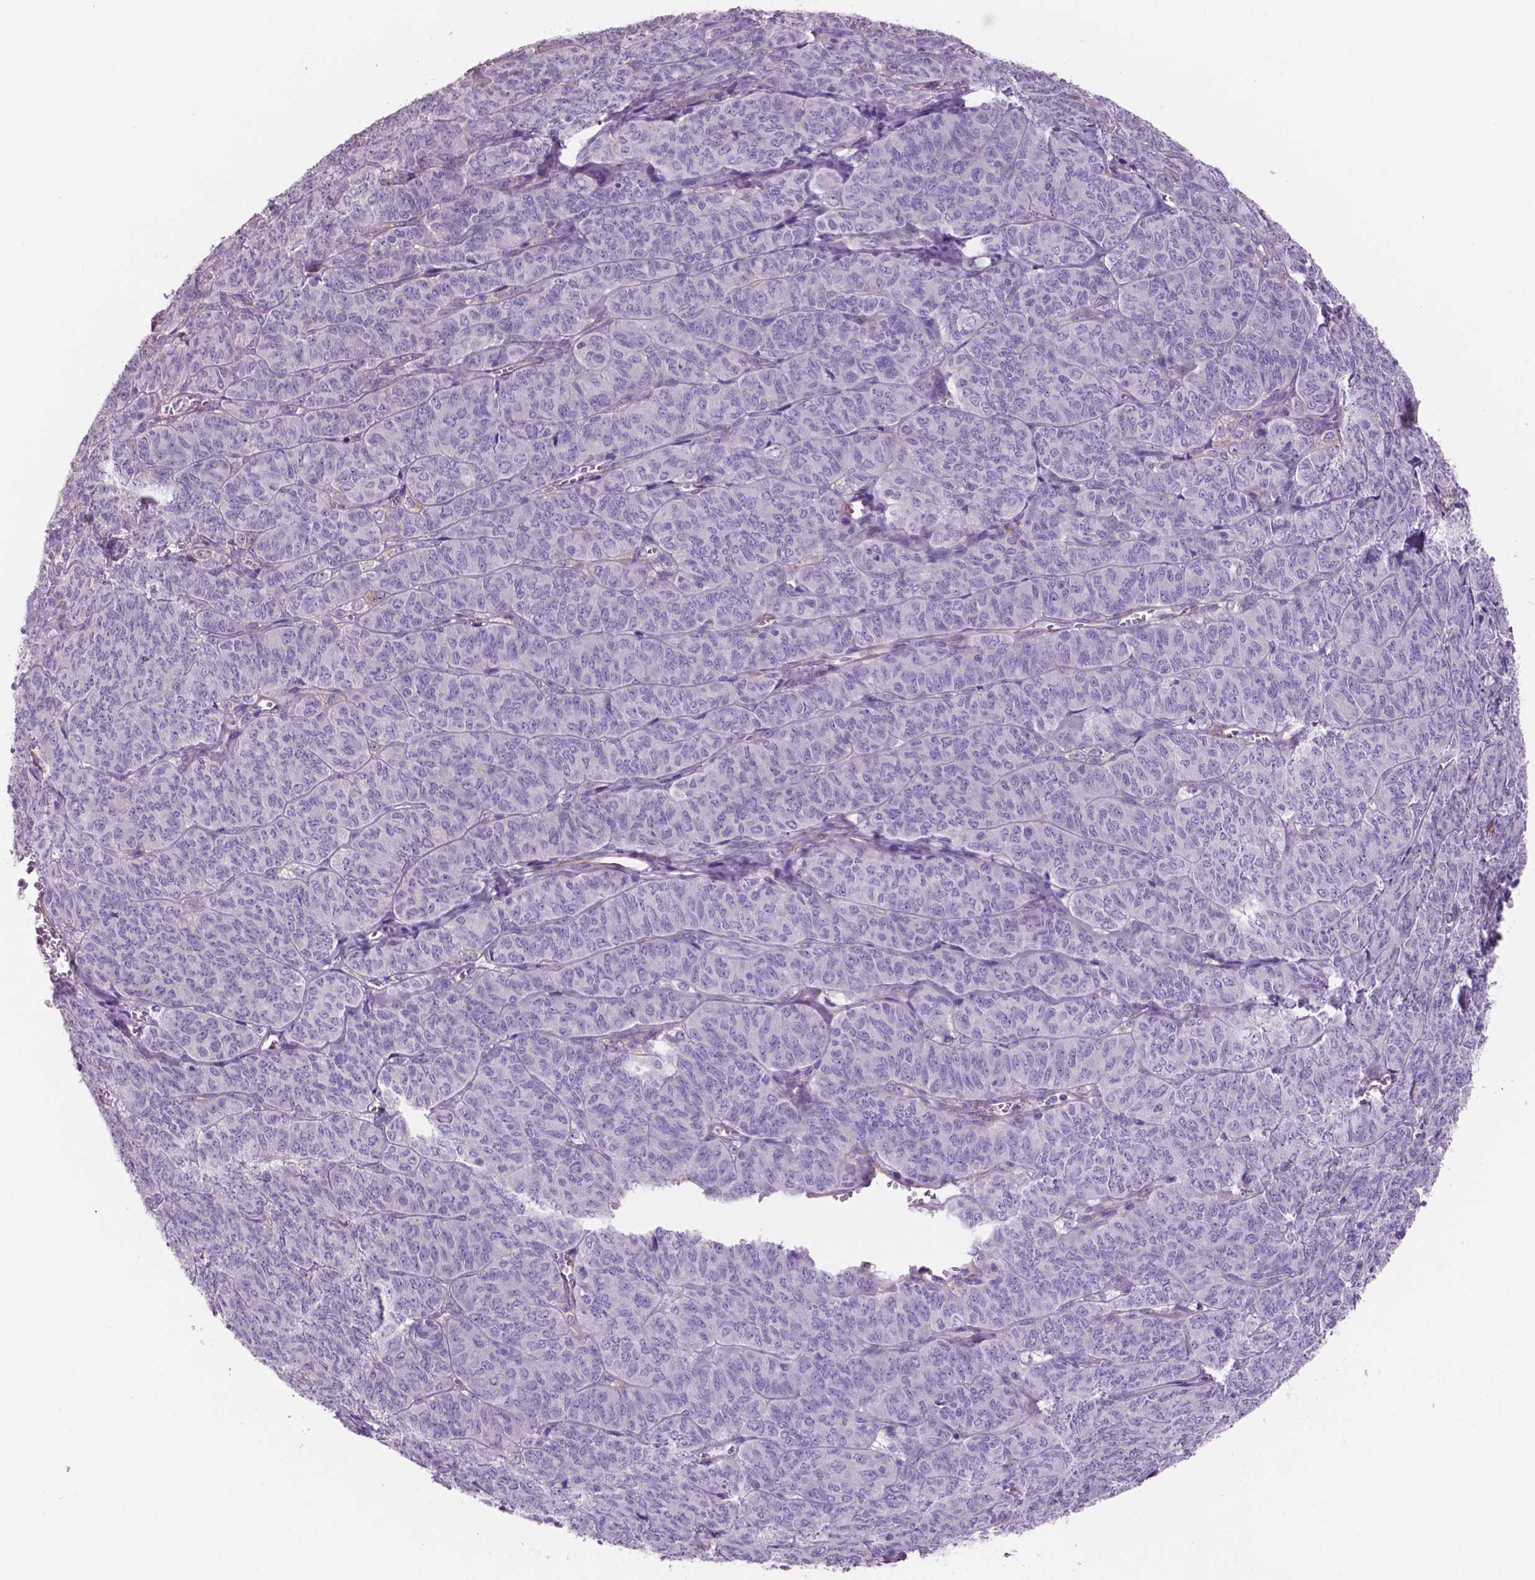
{"staining": {"intensity": "negative", "quantity": "none", "location": "none"}, "tissue": "ovarian cancer", "cell_type": "Tumor cells", "image_type": "cancer", "snomed": [{"axis": "morphology", "description": "Carcinoma, endometroid"}, {"axis": "topography", "description": "Ovary"}], "caption": "The image reveals no staining of tumor cells in ovarian endometroid carcinoma.", "gene": "TOR2A", "patient": {"sex": "female", "age": 80}}